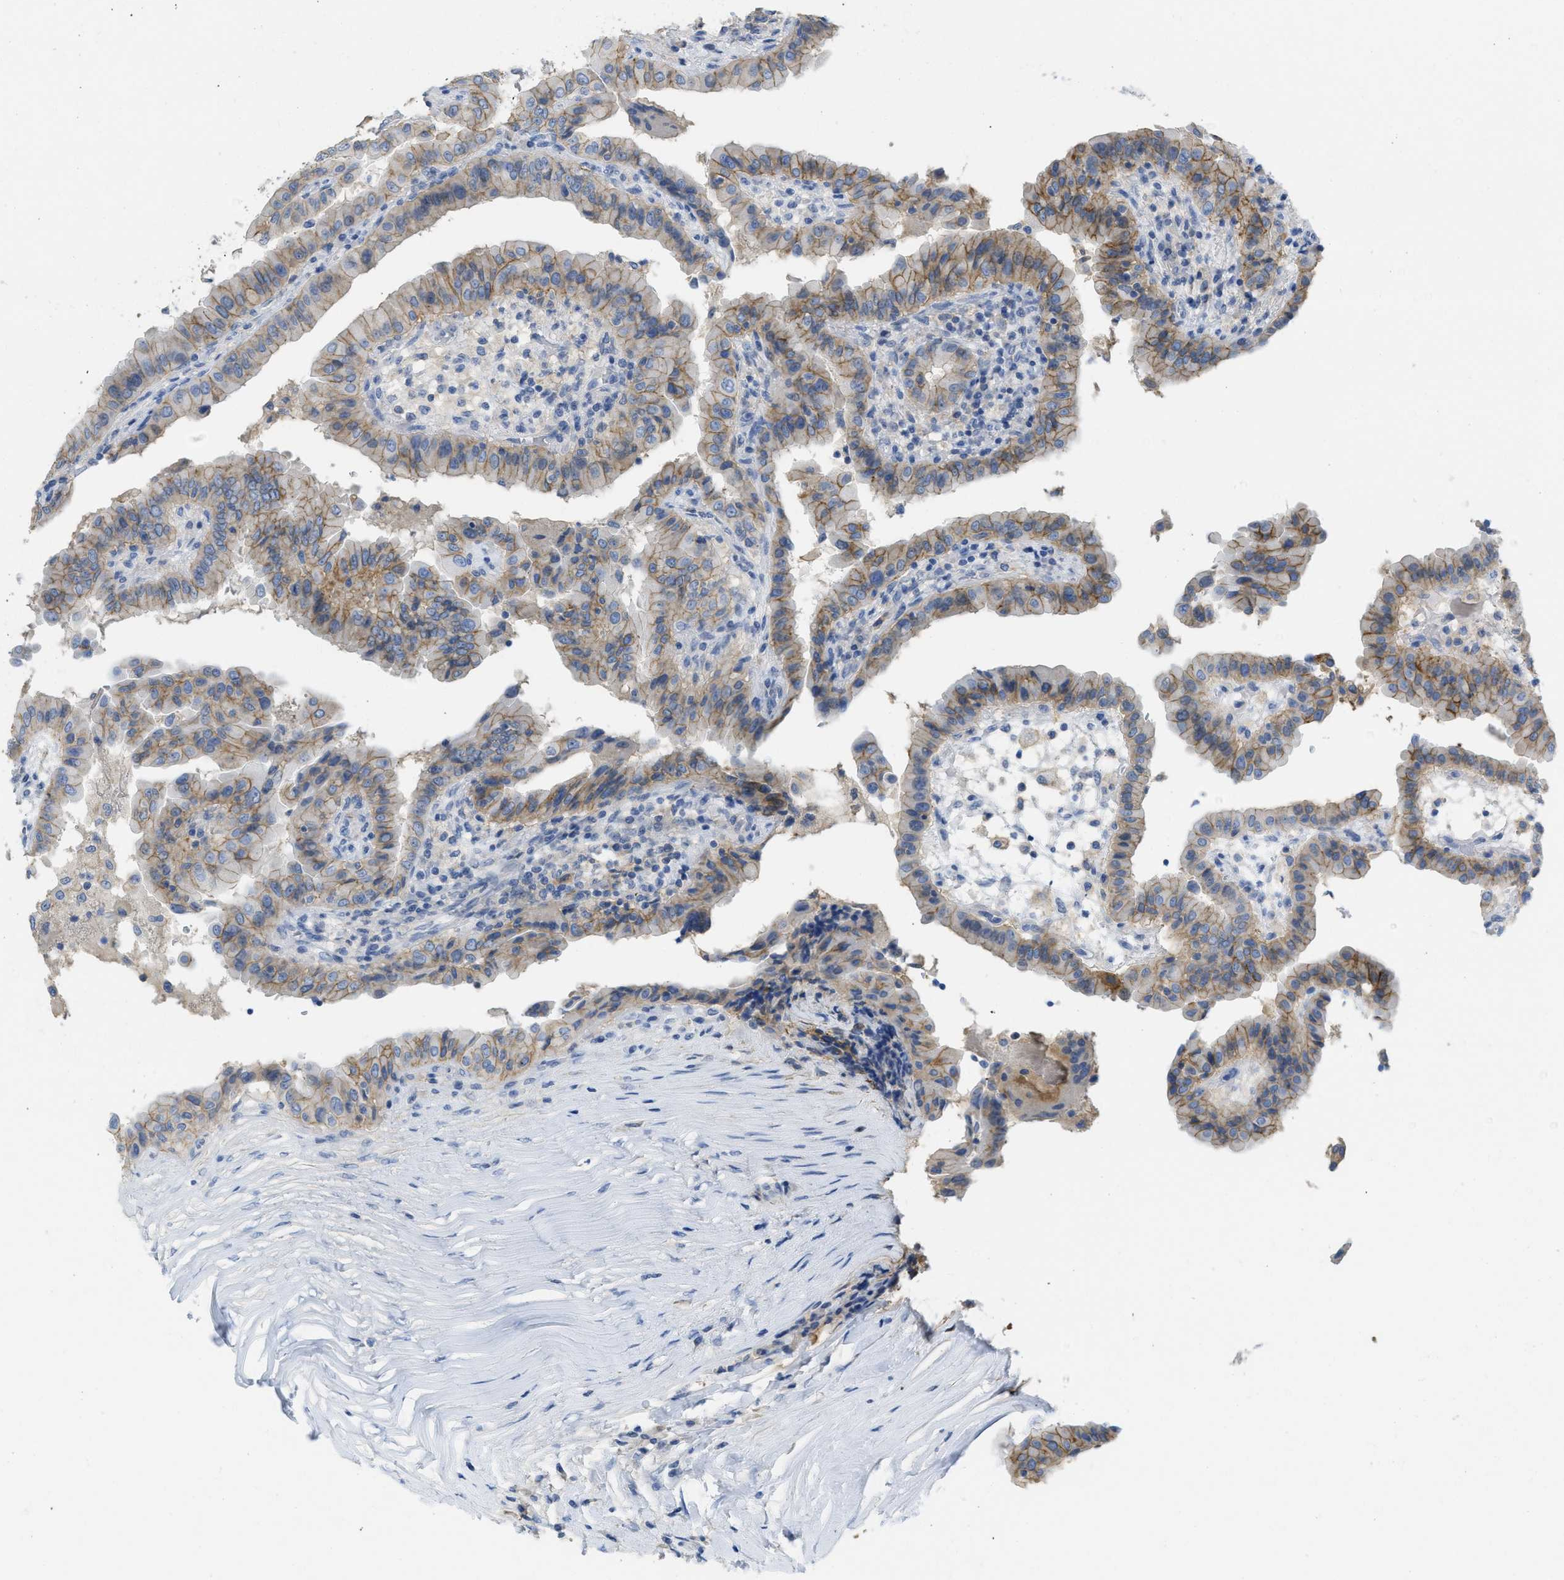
{"staining": {"intensity": "moderate", "quantity": ">75%", "location": "cytoplasmic/membranous"}, "tissue": "thyroid cancer", "cell_type": "Tumor cells", "image_type": "cancer", "snomed": [{"axis": "morphology", "description": "Papillary adenocarcinoma, NOS"}, {"axis": "topography", "description": "Thyroid gland"}], "caption": "A brown stain labels moderate cytoplasmic/membranous expression of a protein in papillary adenocarcinoma (thyroid) tumor cells.", "gene": "CNNM4", "patient": {"sex": "male", "age": 33}}